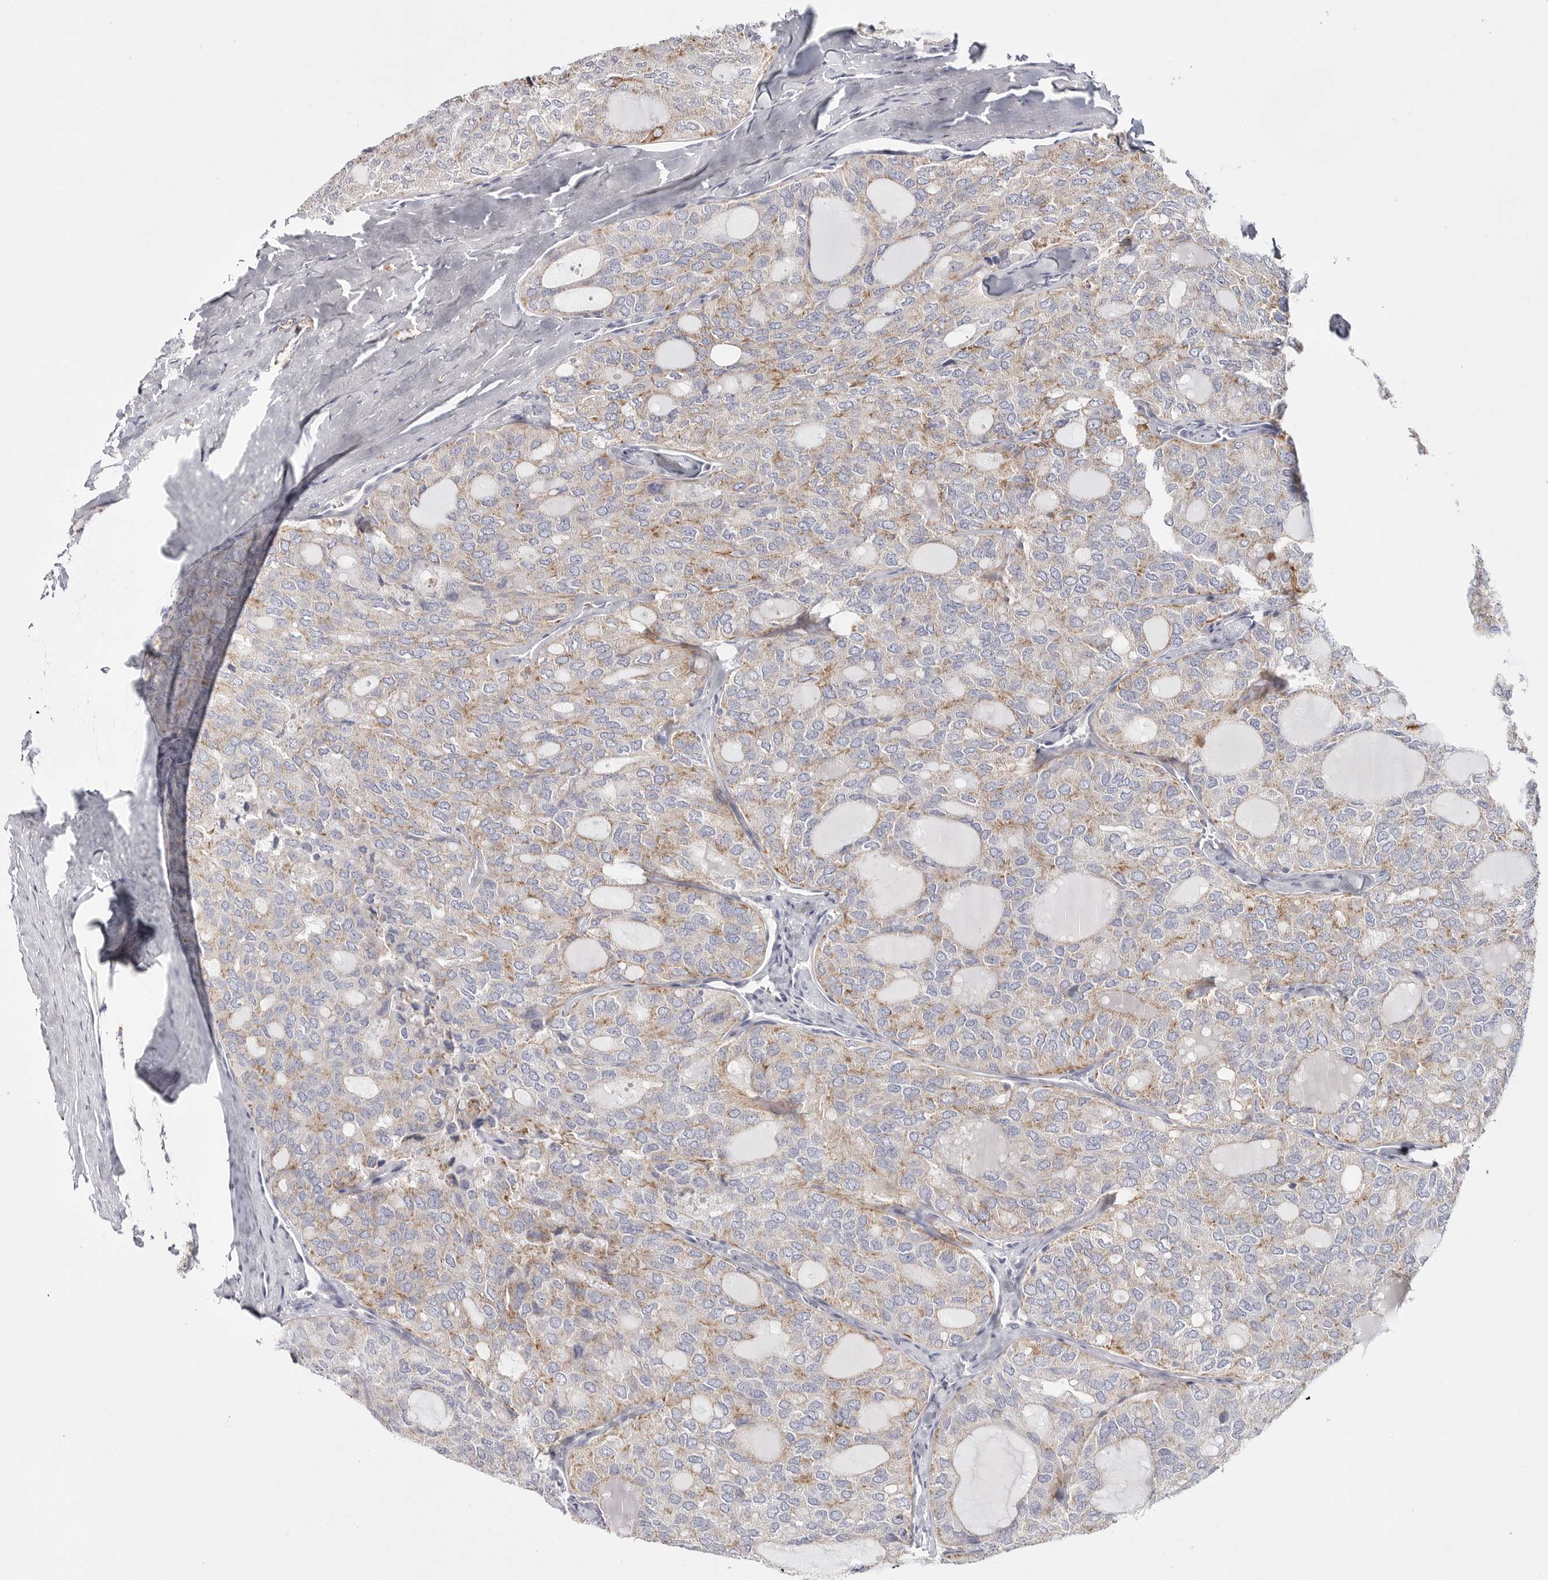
{"staining": {"intensity": "moderate", "quantity": "25%-75%", "location": "cytoplasmic/membranous"}, "tissue": "thyroid cancer", "cell_type": "Tumor cells", "image_type": "cancer", "snomed": [{"axis": "morphology", "description": "Follicular adenoma carcinoma, NOS"}, {"axis": "topography", "description": "Thyroid gland"}], "caption": "Immunohistochemical staining of human thyroid cancer exhibits medium levels of moderate cytoplasmic/membranous protein positivity in approximately 25%-75% of tumor cells.", "gene": "ELP3", "patient": {"sex": "male", "age": 75}}